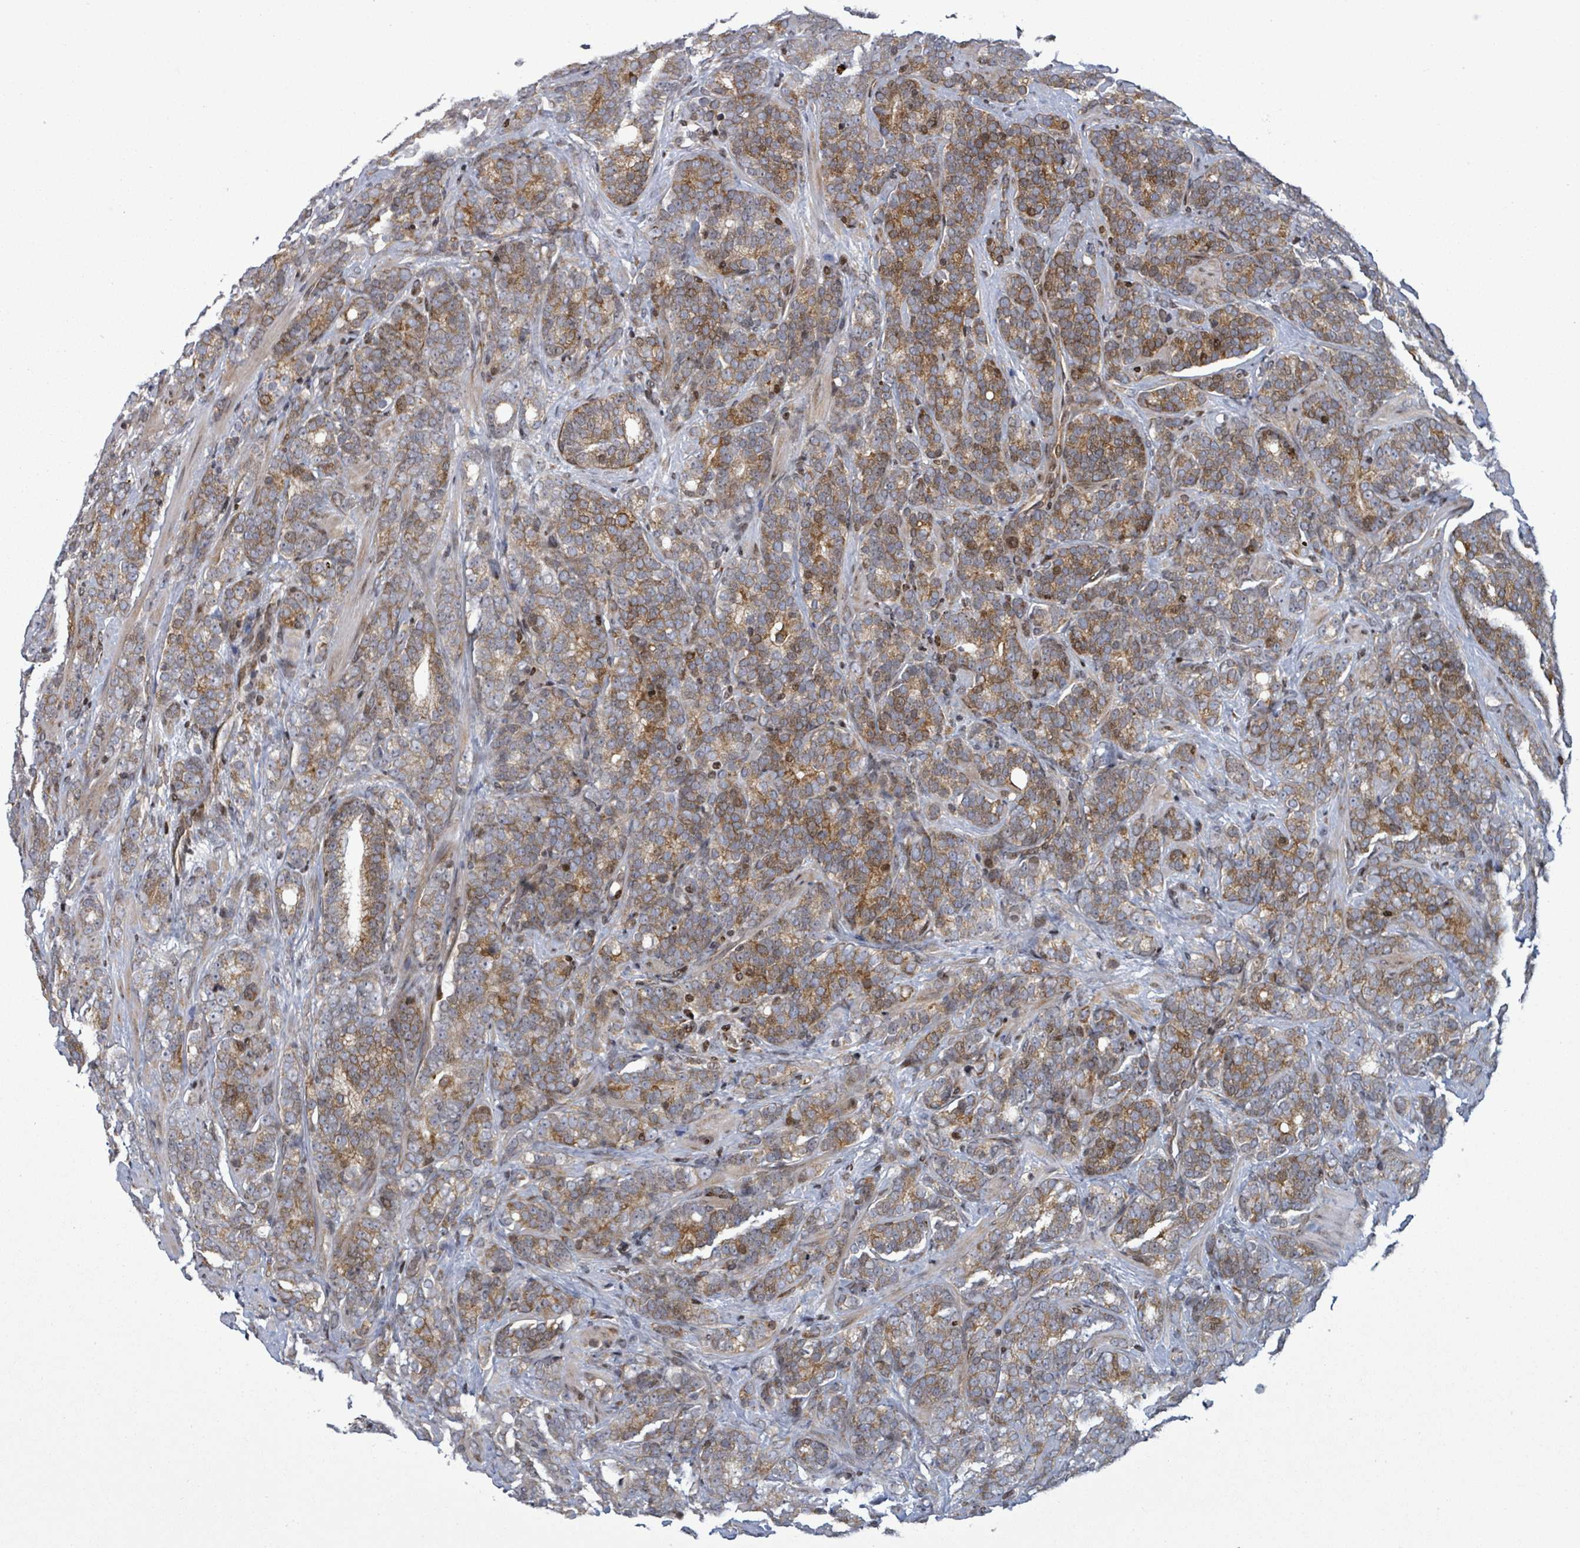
{"staining": {"intensity": "strong", "quantity": "25%-75%", "location": "cytoplasmic/membranous"}, "tissue": "prostate cancer", "cell_type": "Tumor cells", "image_type": "cancer", "snomed": [{"axis": "morphology", "description": "Adenocarcinoma, High grade"}, {"axis": "topography", "description": "Prostate"}], "caption": "Human prostate high-grade adenocarcinoma stained with a protein marker reveals strong staining in tumor cells.", "gene": "FNDC4", "patient": {"sex": "male", "age": 64}}